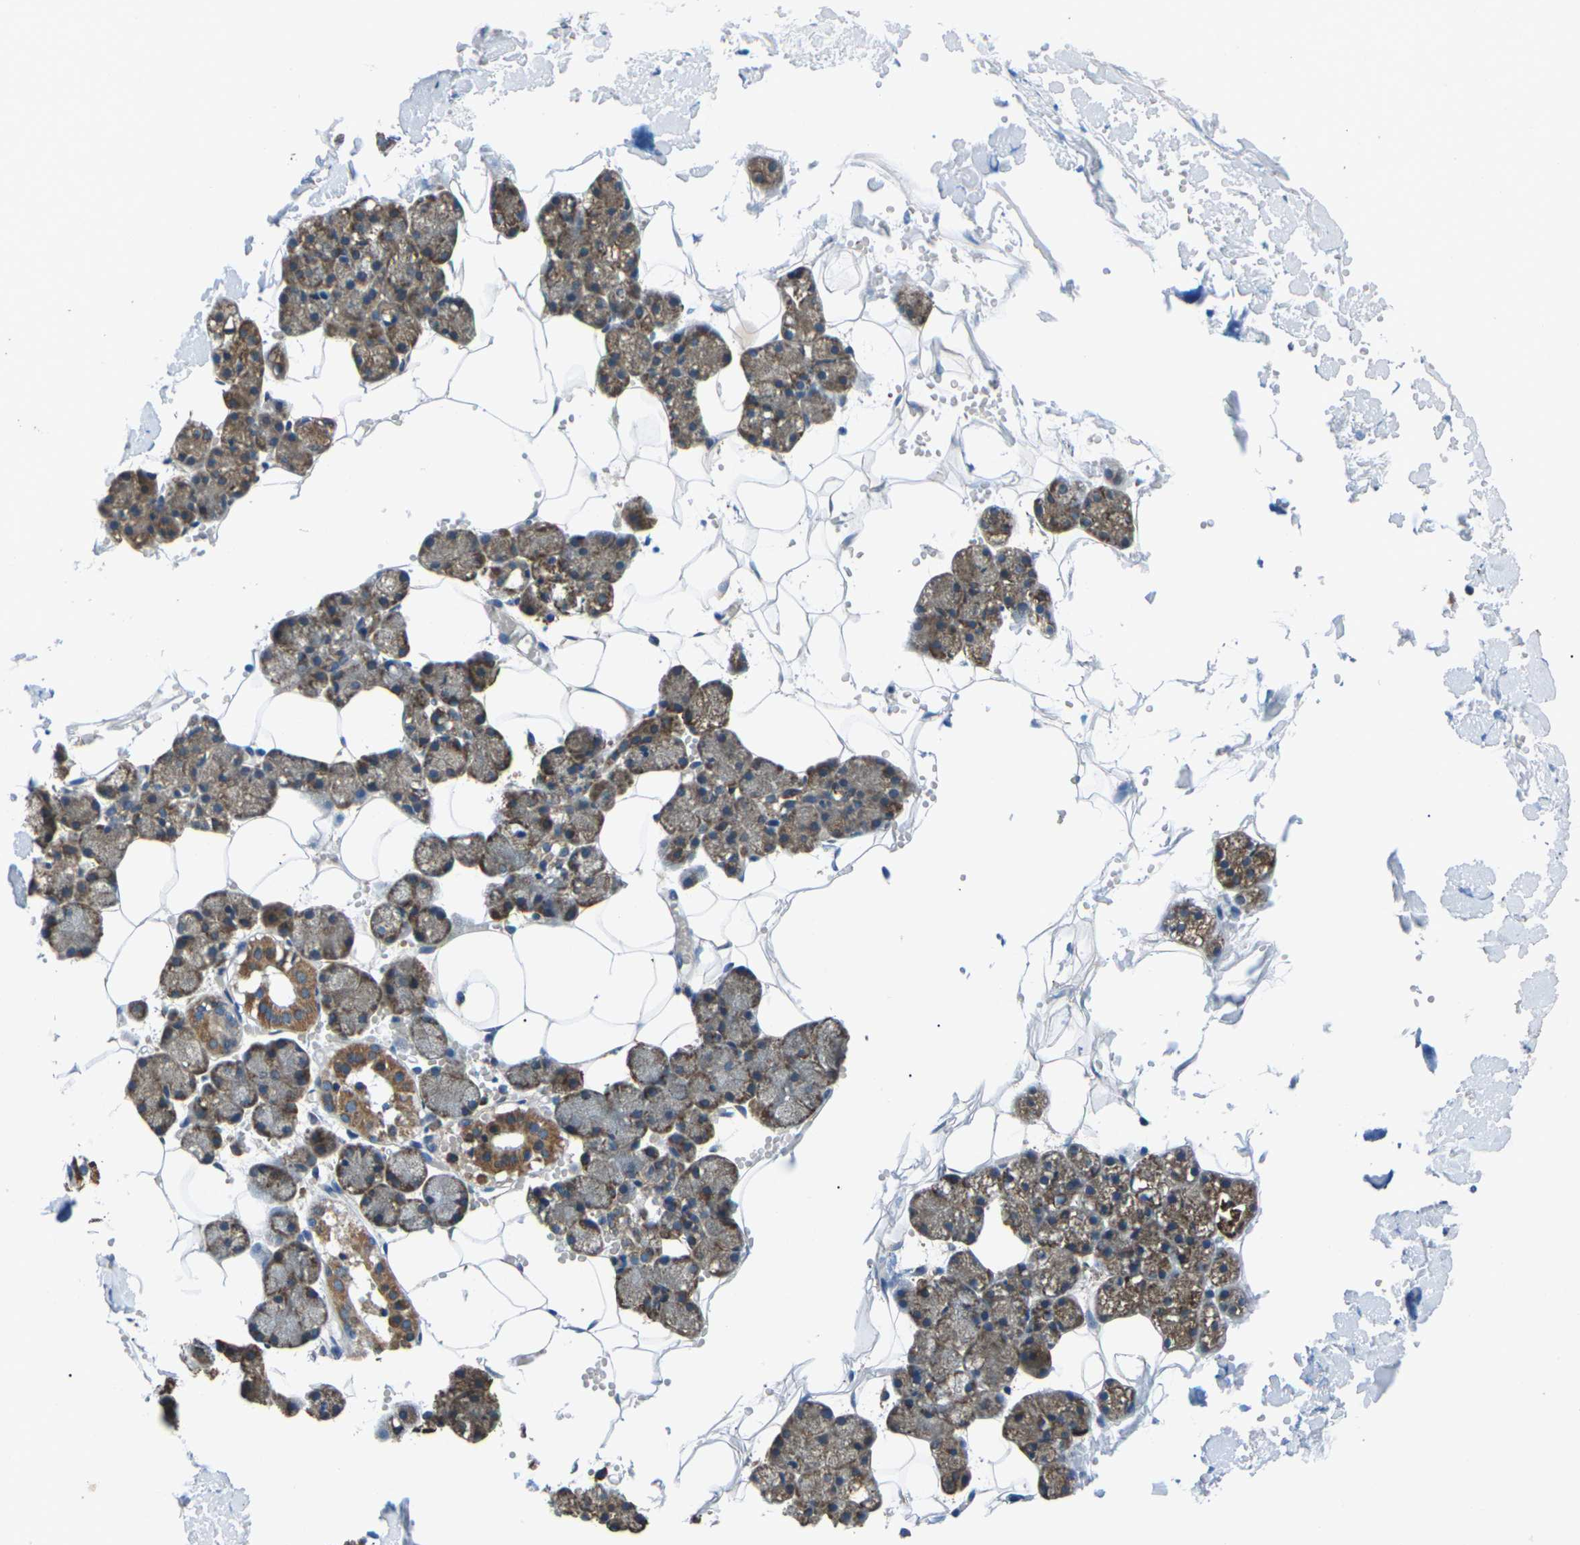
{"staining": {"intensity": "moderate", "quantity": ">75%", "location": "cytoplasmic/membranous"}, "tissue": "salivary gland", "cell_type": "Glandular cells", "image_type": "normal", "snomed": [{"axis": "morphology", "description": "Normal tissue, NOS"}, {"axis": "topography", "description": "Salivary gland"}], "caption": "High-power microscopy captured an immunohistochemistry (IHC) micrograph of benign salivary gland, revealing moderate cytoplasmic/membranous expression in about >75% of glandular cells. The staining was performed using DAB (3,3'-diaminobenzidine), with brown indicating positive protein expression. Nuclei are stained blue with hematoxylin.", "gene": "GABRP", "patient": {"sex": "male", "age": 62}}